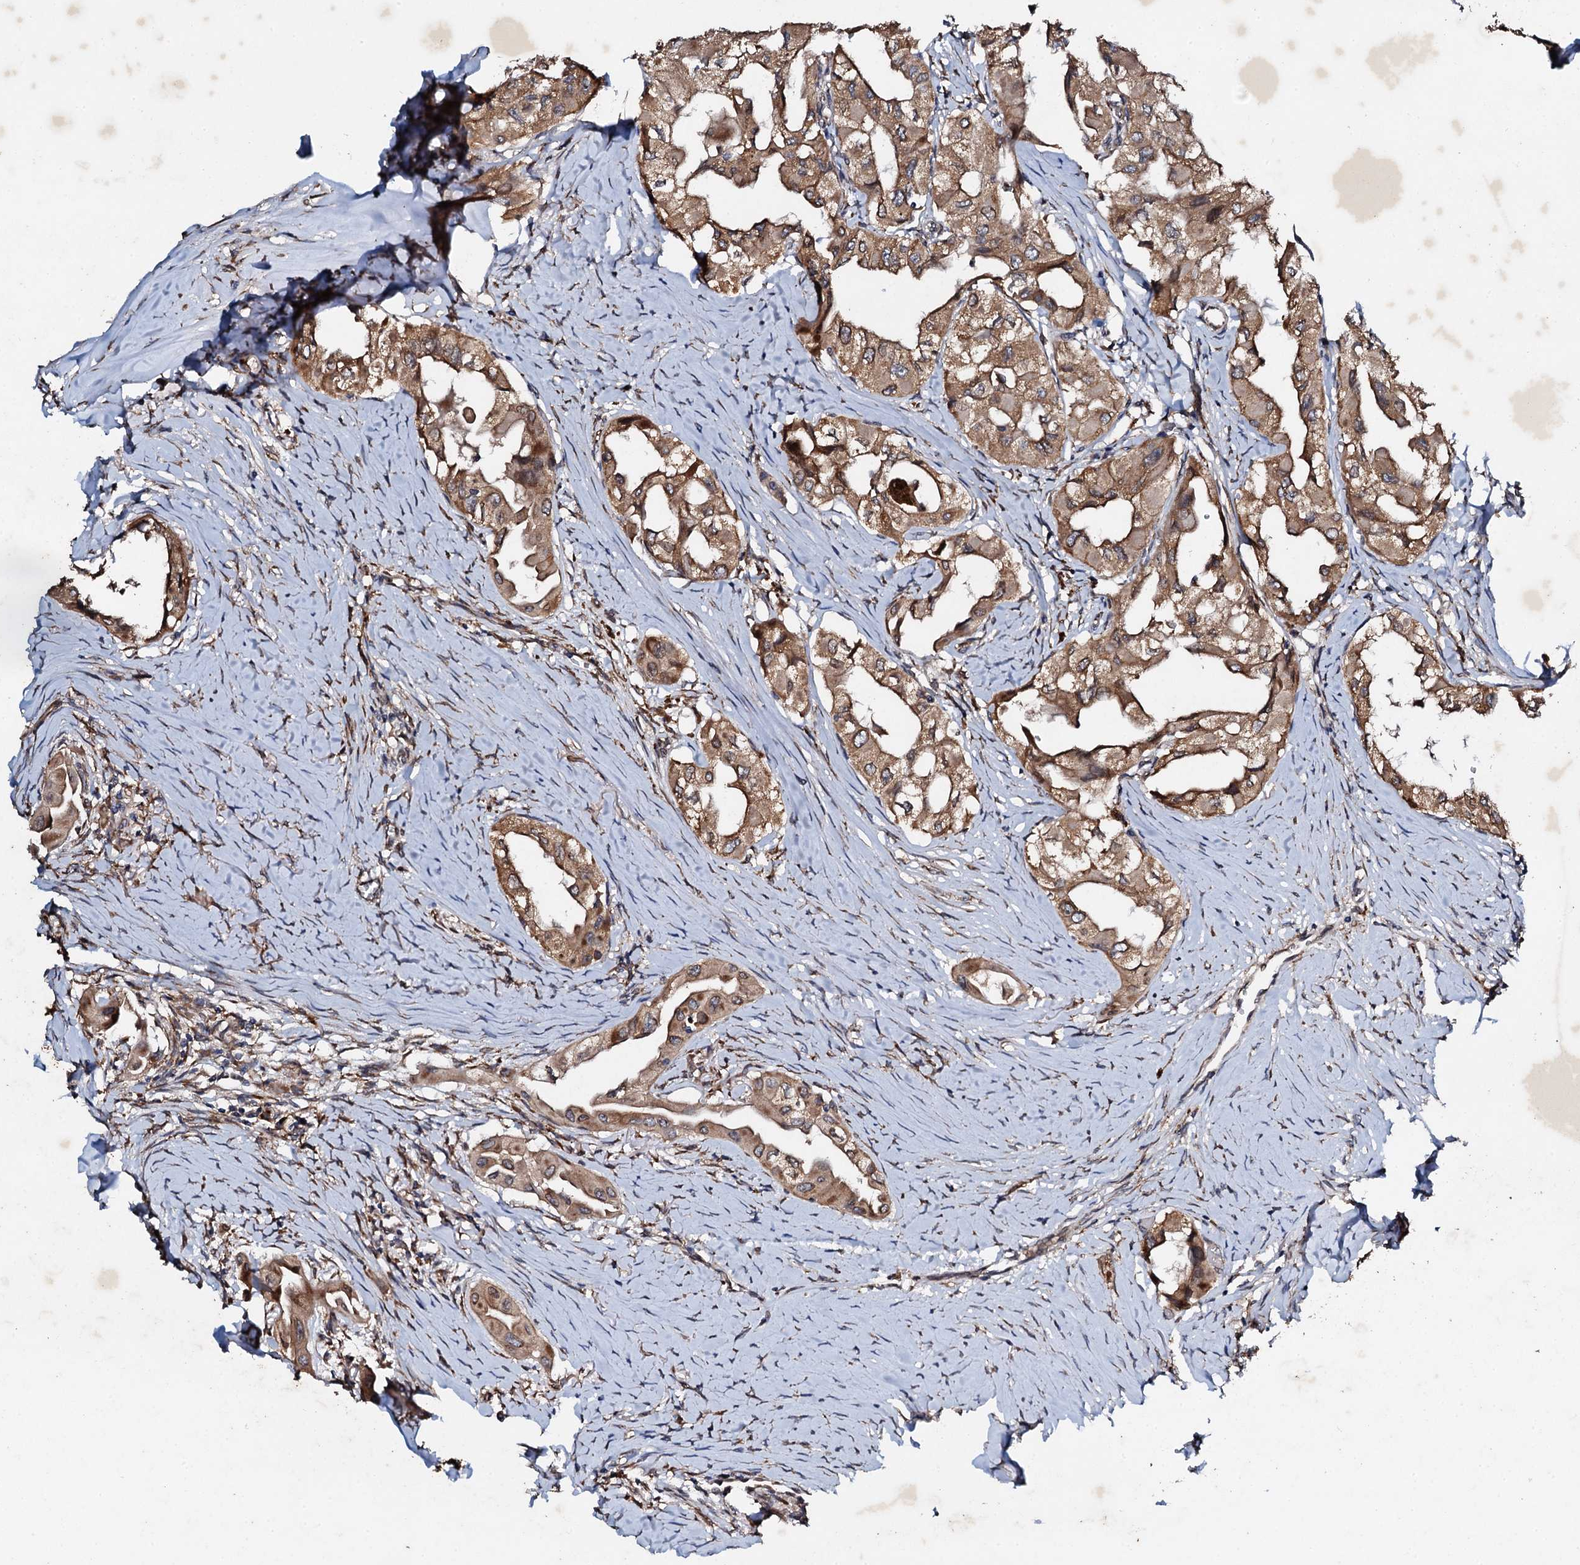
{"staining": {"intensity": "moderate", "quantity": ">75%", "location": "cytoplasmic/membranous"}, "tissue": "thyroid cancer", "cell_type": "Tumor cells", "image_type": "cancer", "snomed": [{"axis": "morphology", "description": "Papillary adenocarcinoma, NOS"}, {"axis": "topography", "description": "Thyroid gland"}], "caption": "Protein staining shows moderate cytoplasmic/membranous positivity in about >75% of tumor cells in thyroid cancer.", "gene": "ADAMTS10", "patient": {"sex": "female", "age": 59}}